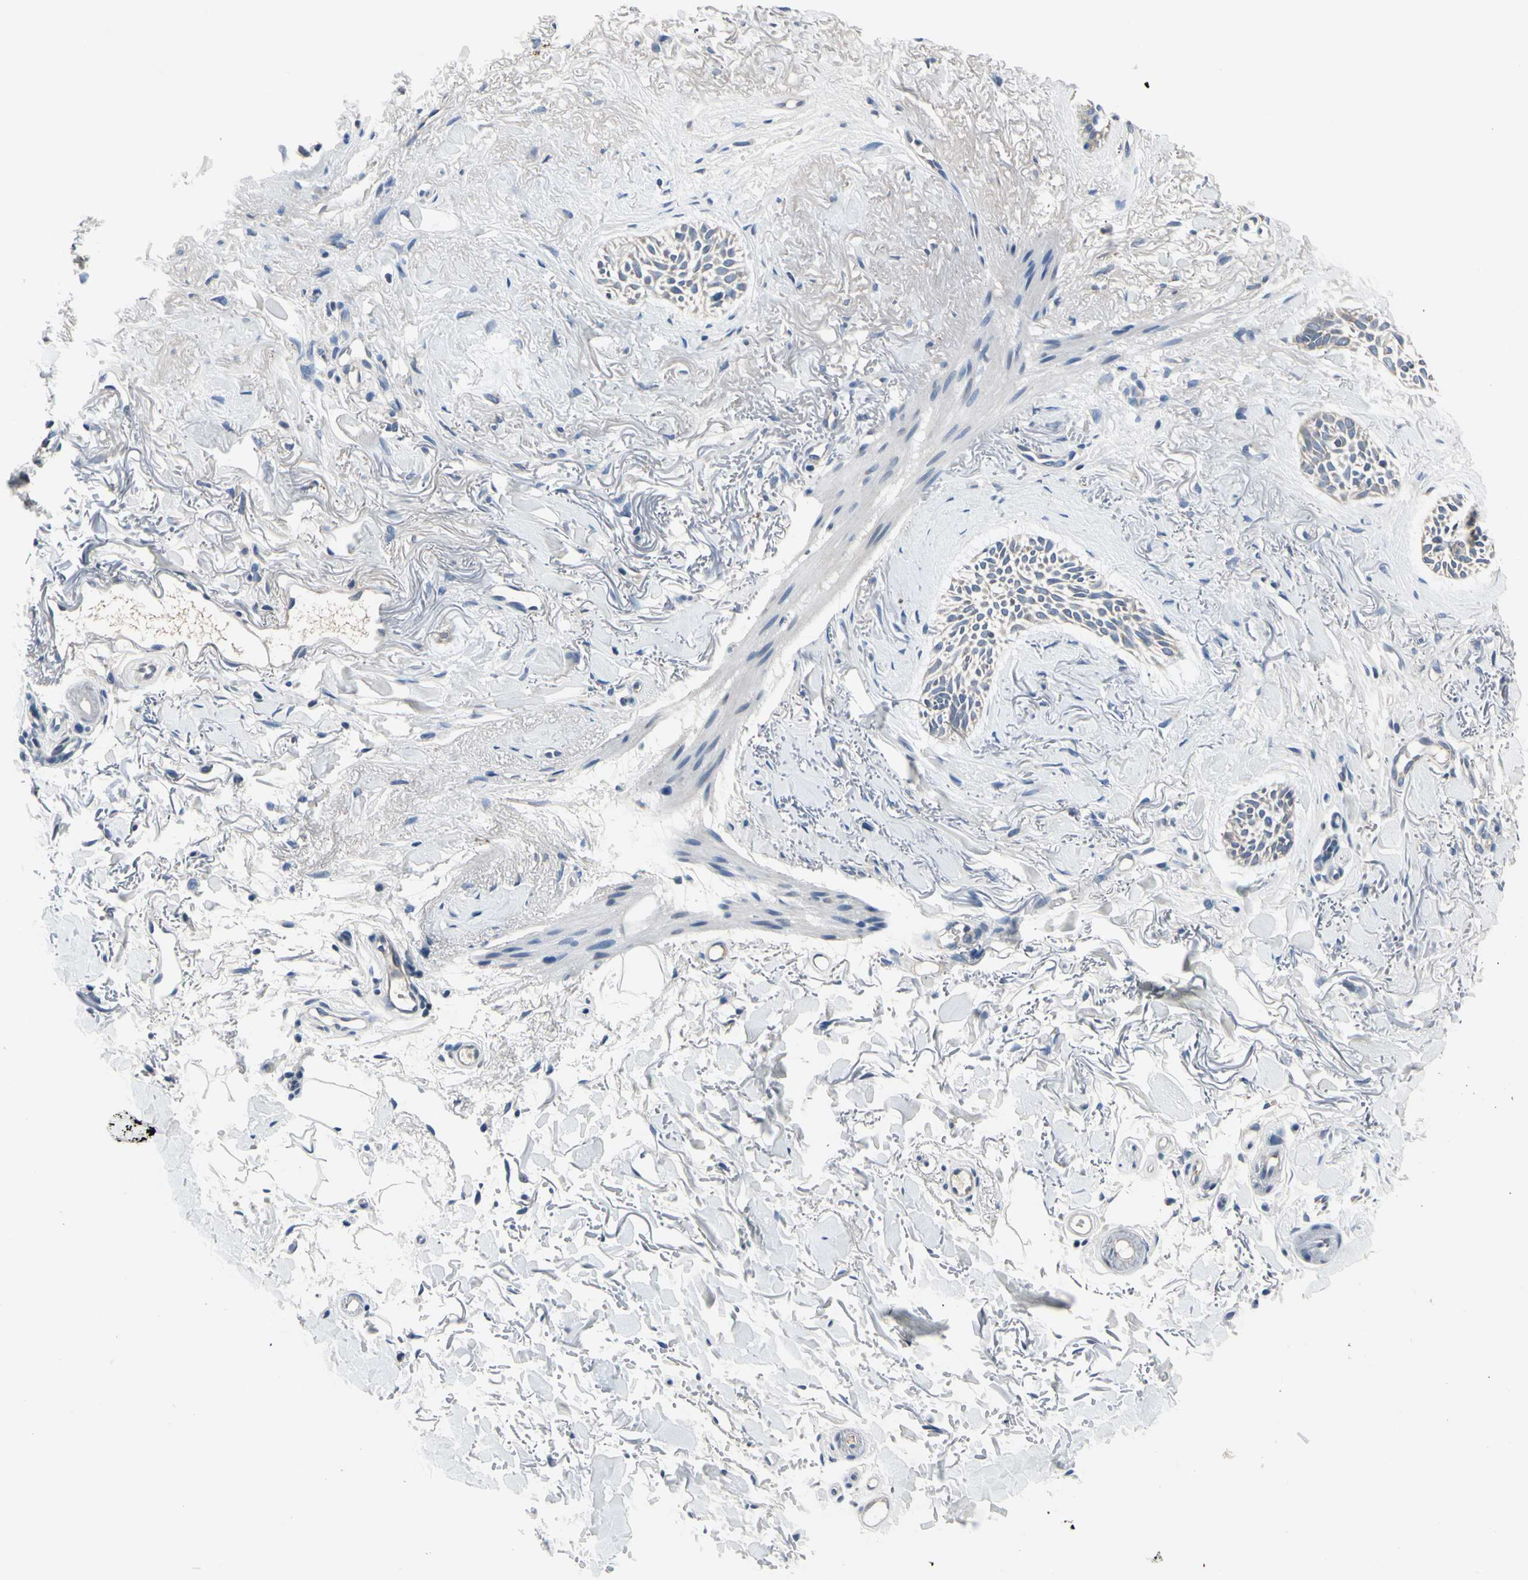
{"staining": {"intensity": "negative", "quantity": "none", "location": "none"}, "tissue": "skin cancer", "cell_type": "Tumor cells", "image_type": "cancer", "snomed": [{"axis": "morphology", "description": "Normal tissue, NOS"}, {"axis": "morphology", "description": "Basal cell carcinoma"}, {"axis": "topography", "description": "Skin"}], "caption": "An immunohistochemistry (IHC) histopathology image of basal cell carcinoma (skin) is shown. There is no staining in tumor cells of basal cell carcinoma (skin).", "gene": "SELENOK", "patient": {"sex": "female", "age": 84}}